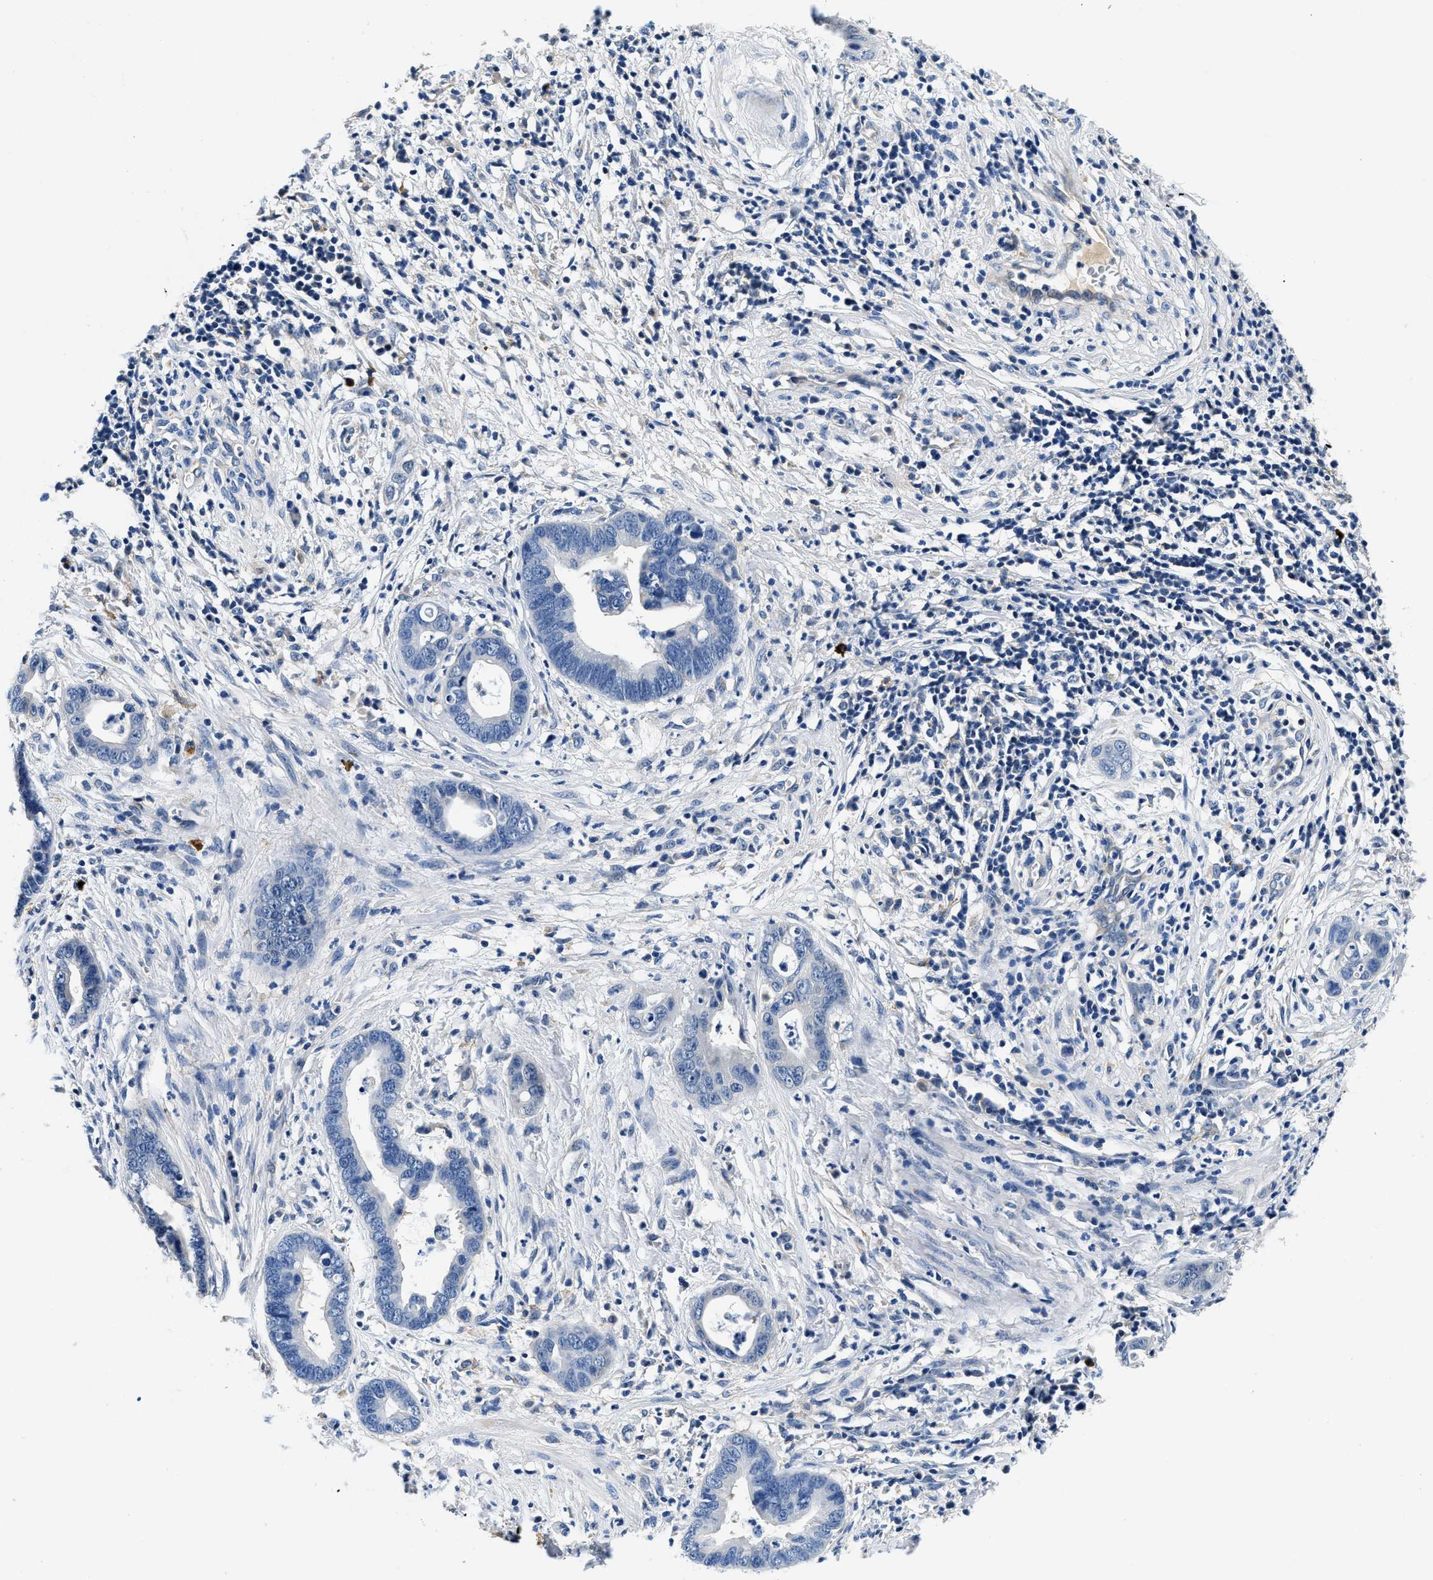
{"staining": {"intensity": "negative", "quantity": "none", "location": "none"}, "tissue": "cervical cancer", "cell_type": "Tumor cells", "image_type": "cancer", "snomed": [{"axis": "morphology", "description": "Adenocarcinoma, NOS"}, {"axis": "topography", "description": "Cervix"}], "caption": "High magnification brightfield microscopy of adenocarcinoma (cervical) stained with DAB (brown) and counterstained with hematoxylin (blue): tumor cells show no significant positivity.", "gene": "ZFAND3", "patient": {"sex": "female", "age": 44}}